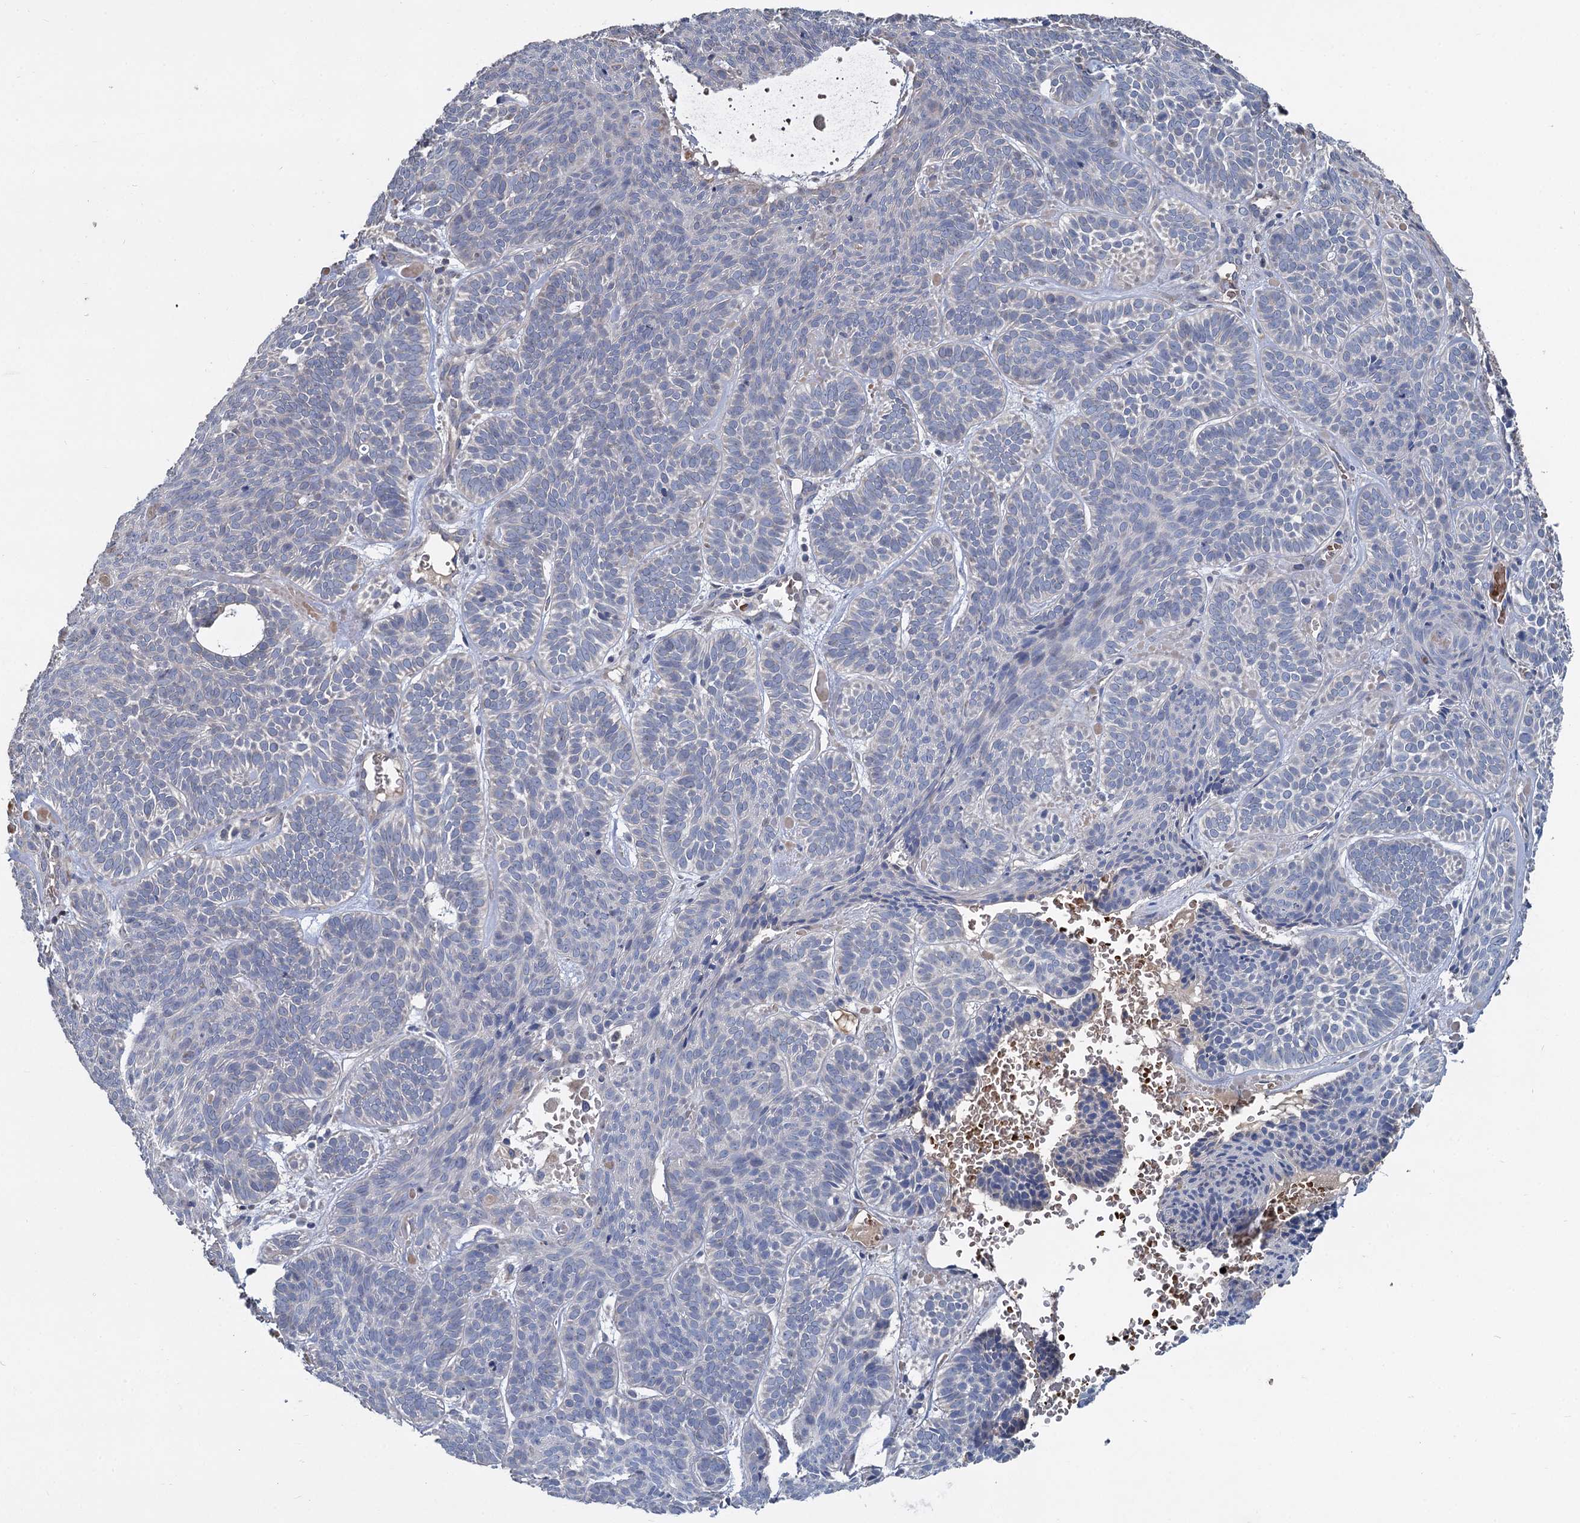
{"staining": {"intensity": "negative", "quantity": "none", "location": "none"}, "tissue": "skin cancer", "cell_type": "Tumor cells", "image_type": "cancer", "snomed": [{"axis": "morphology", "description": "Basal cell carcinoma"}, {"axis": "topography", "description": "Skin"}], "caption": "Tumor cells are negative for brown protein staining in skin basal cell carcinoma.", "gene": "TCTN2", "patient": {"sex": "male", "age": 85}}